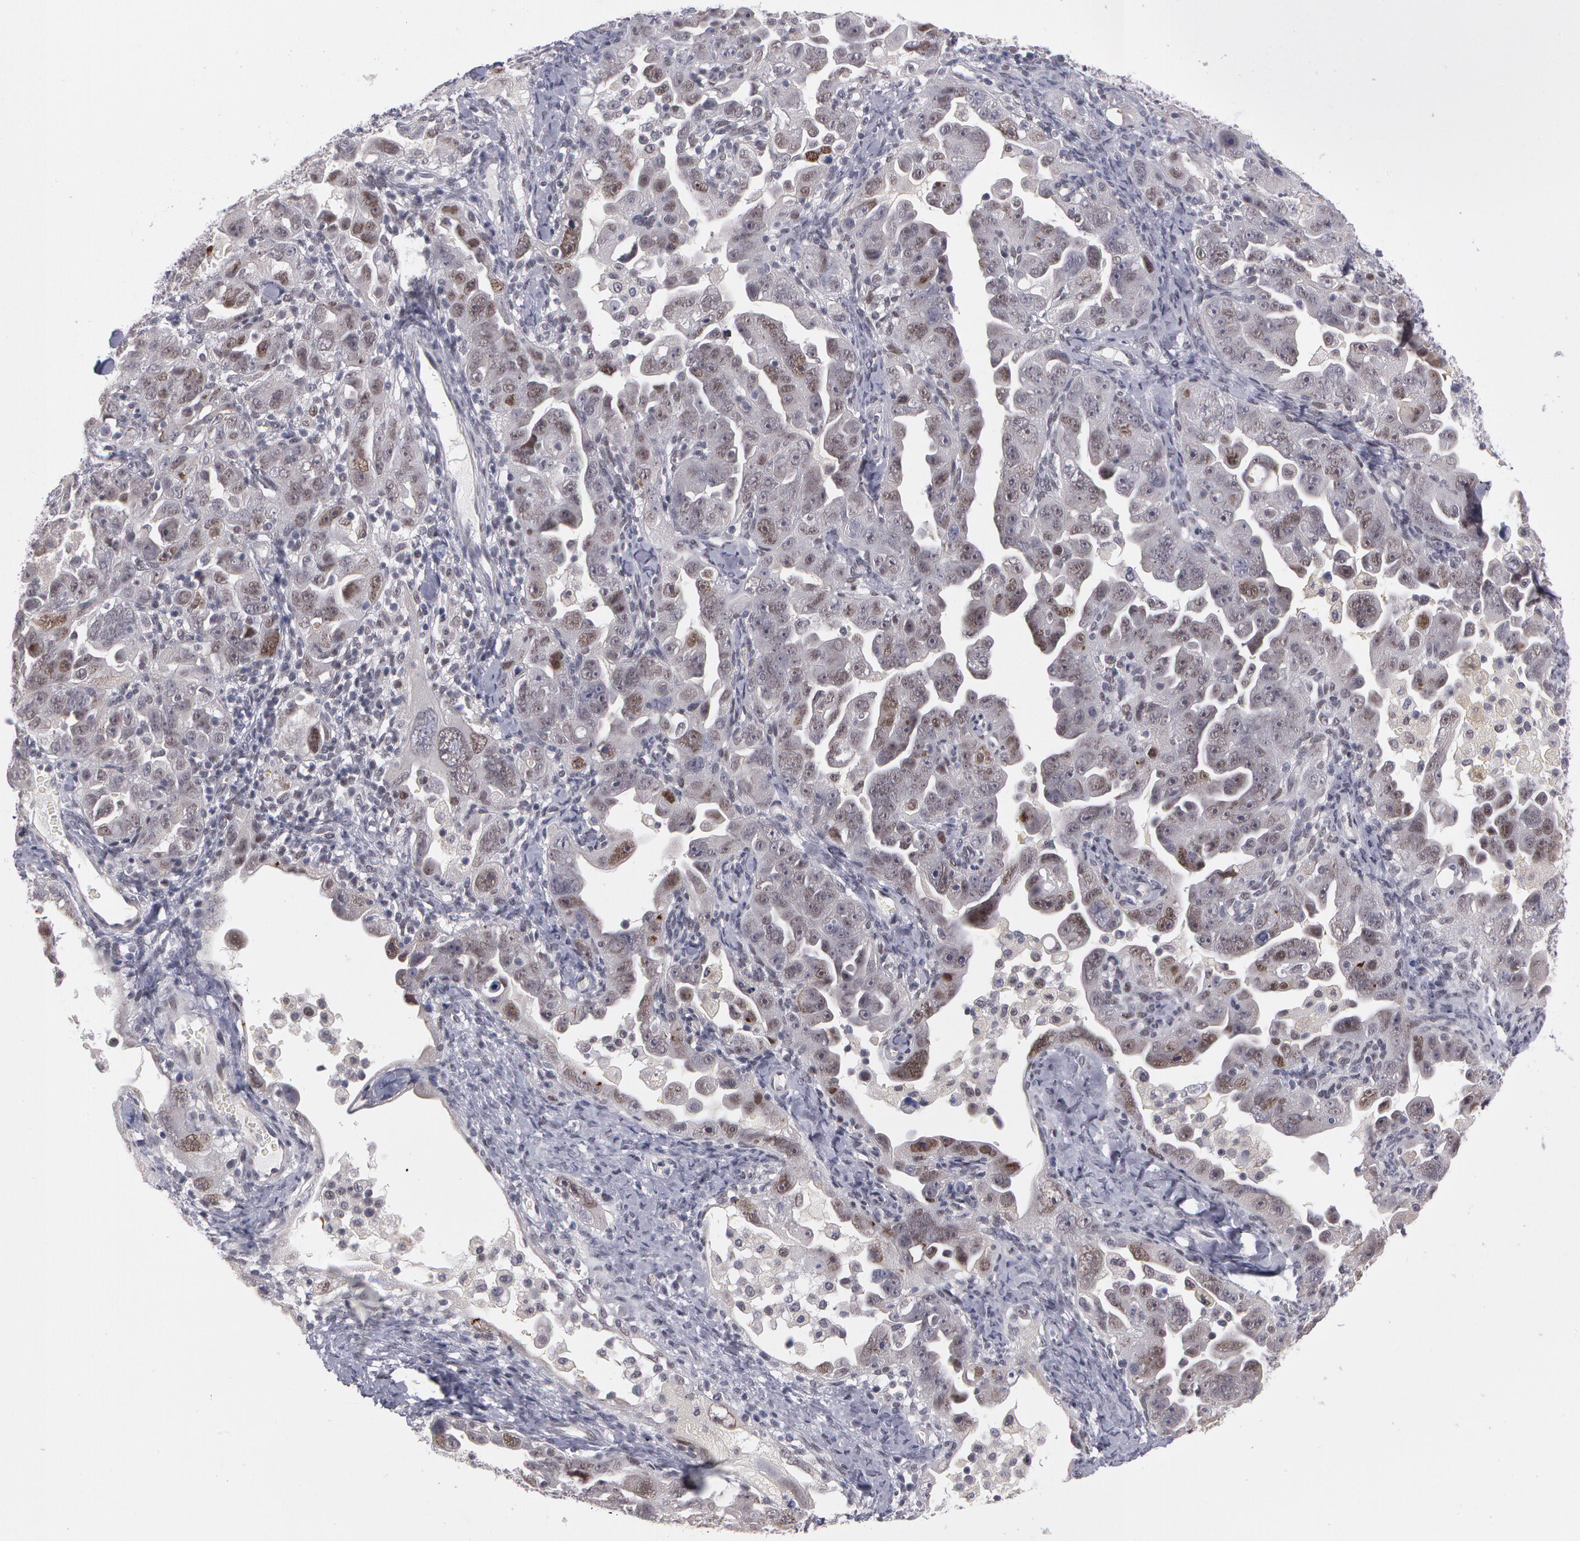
{"staining": {"intensity": "weak", "quantity": "<25%", "location": "nuclear"}, "tissue": "ovarian cancer", "cell_type": "Tumor cells", "image_type": "cancer", "snomed": [{"axis": "morphology", "description": "Cystadenocarcinoma, serous, NOS"}, {"axis": "topography", "description": "Ovary"}], "caption": "A photomicrograph of human serous cystadenocarcinoma (ovarian) is negative for staining in tumor cells.", "gene": "PRICKLE1", "patient": {"sex": "female", "age": 66}}